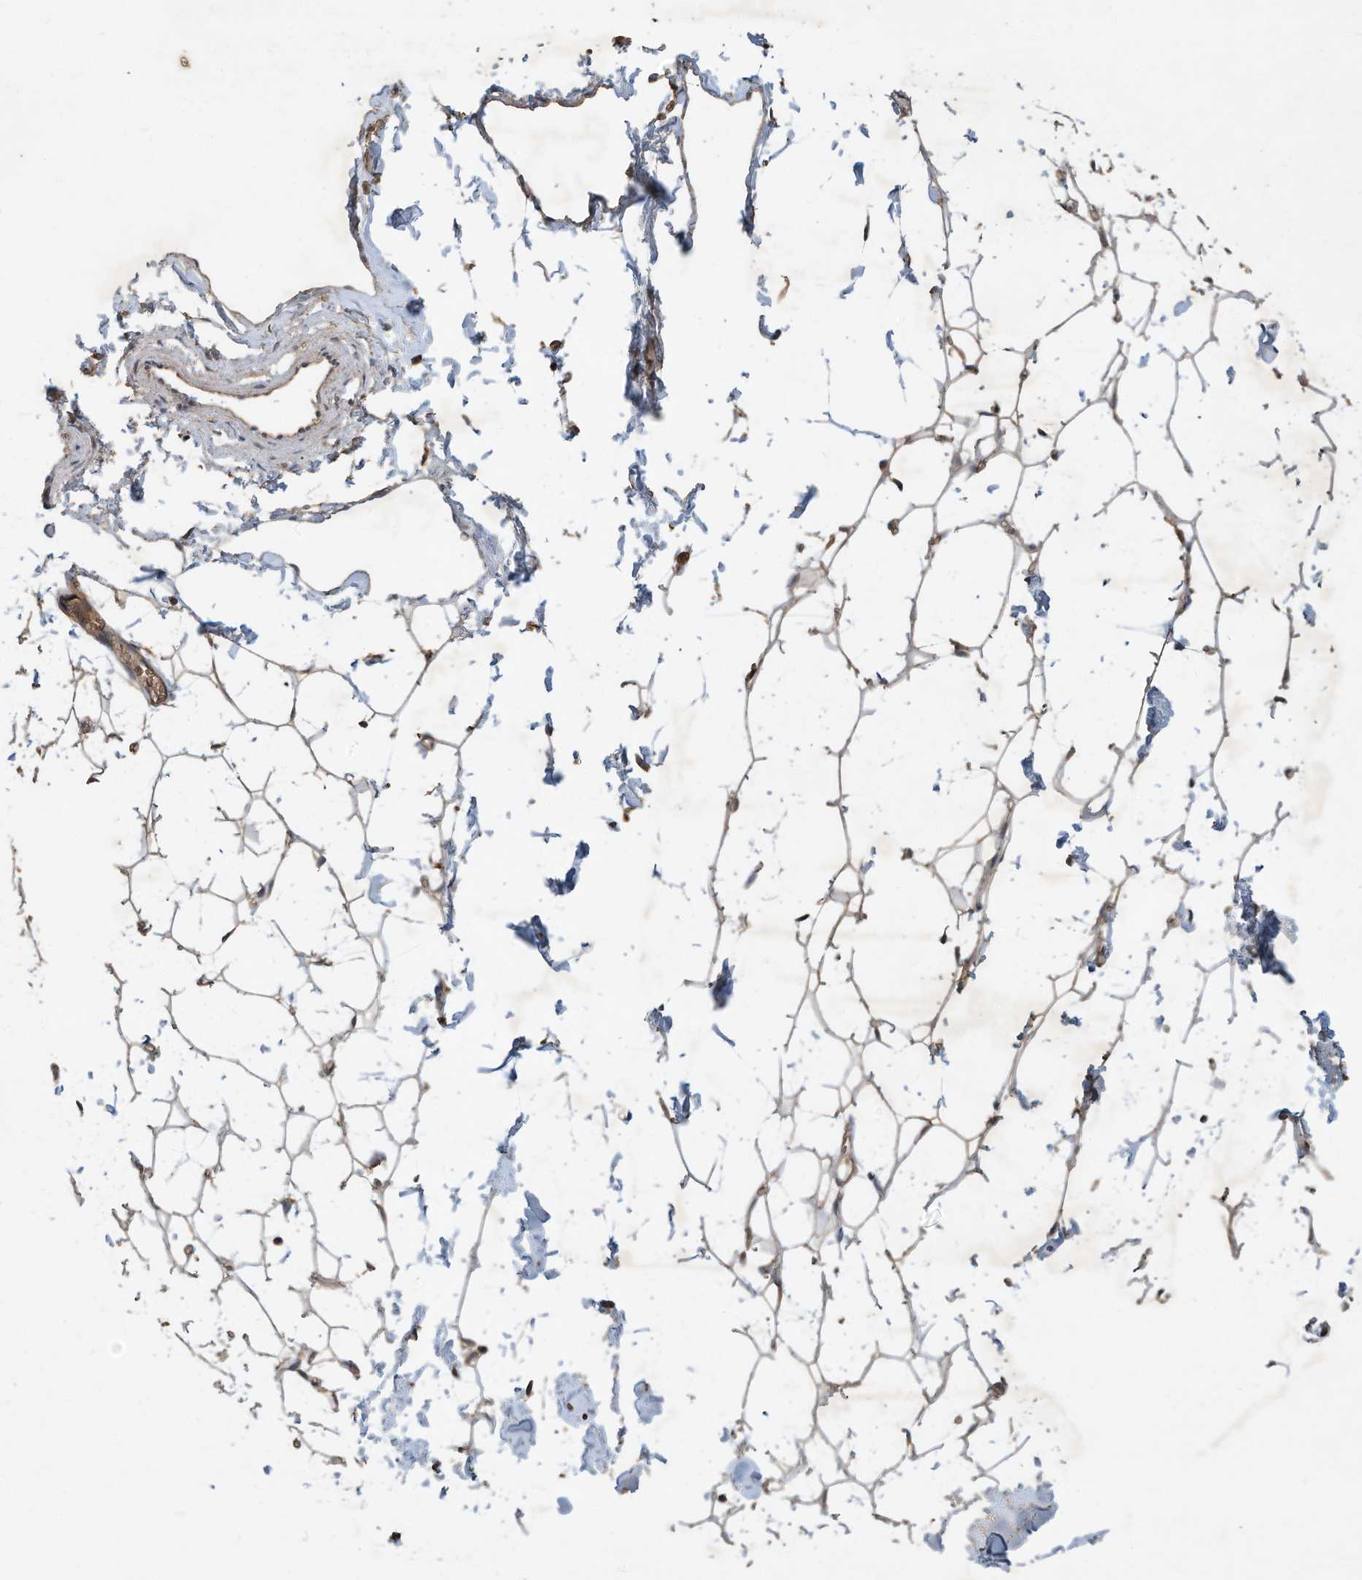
{"staining": {"intensity": "weak", "quantity": ">75%", "location": "cytoplasmic/membranous"}, "tissue": "adipose tissue", "cell_type": "Adipocytes", "image_type": "normal", "snomed": [{"axis": "morphology", "description": "Normal tissue, NOS"}, {"axis": "topography", "description": "Breast"}], "caption": "Immunohistochemistry of normal human adipose tissue shows low levels of weak cytoplasmic/membranous positivity in approximately >75% of adipocytes.", "gene": "CAPN13", "patient": {"sex": "female", "age": 23}}